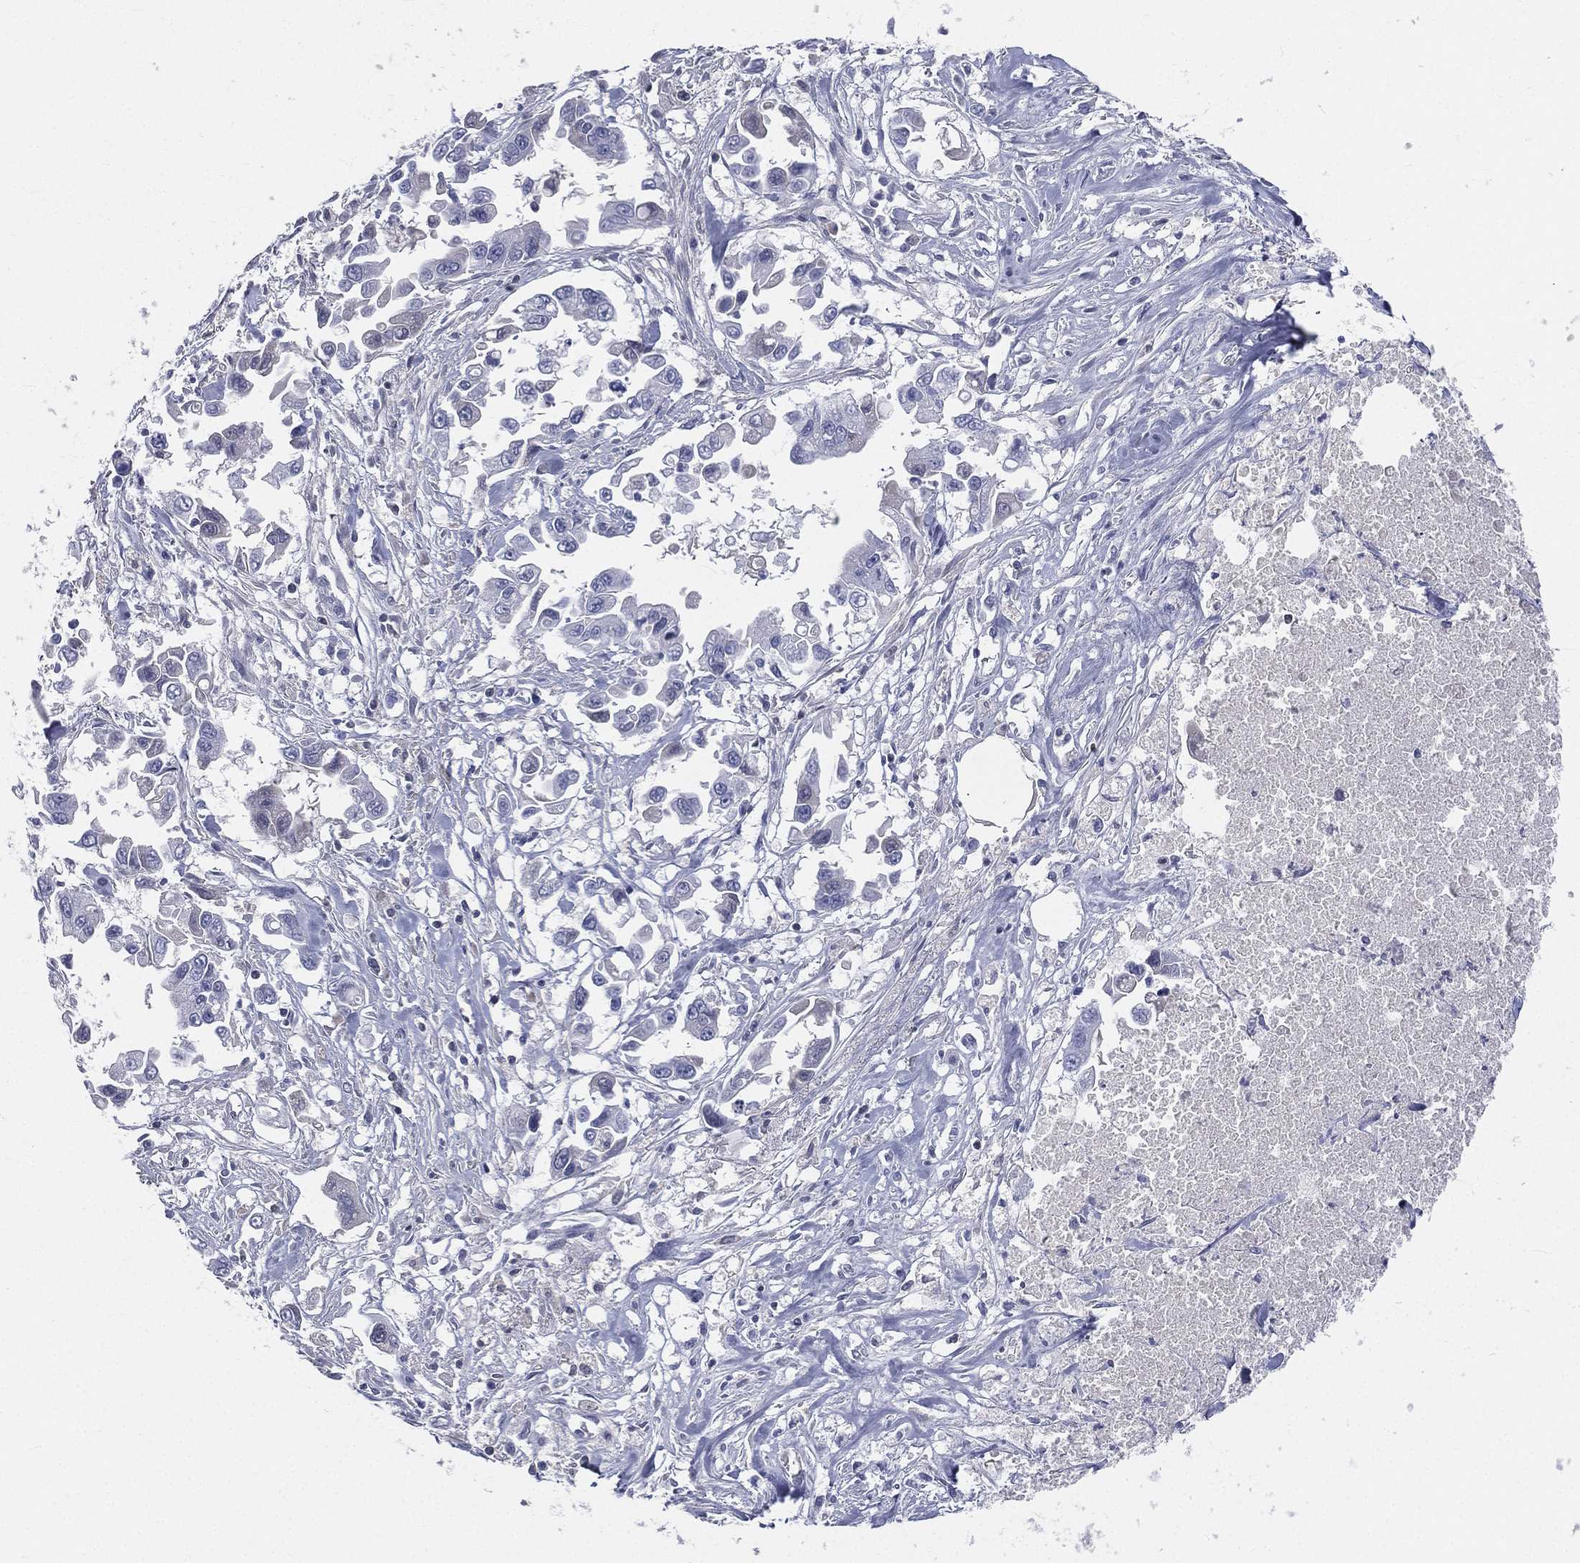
{"staining": {"intensity": "negative", "quantity": "none", "location": "none"}, "tissue": "pancreatic cancer", "cell_type": "Tumor cells", "image_type": "cancer", "snomed": [{"axis": "morphology", "description": "Adenocarcinoma, NOS"}, {"axis": "topography", "description": "Pancreas"}], "caption": "Immunohistochemistry image of neoplastic tissue: human pancreatic cancer stained with DAB demonstrates no significant protein expression in tumor cells. (DAB IHC, high magnification).", "gene": "CD3D", "patient": {"sex": "female", "age": 83}}